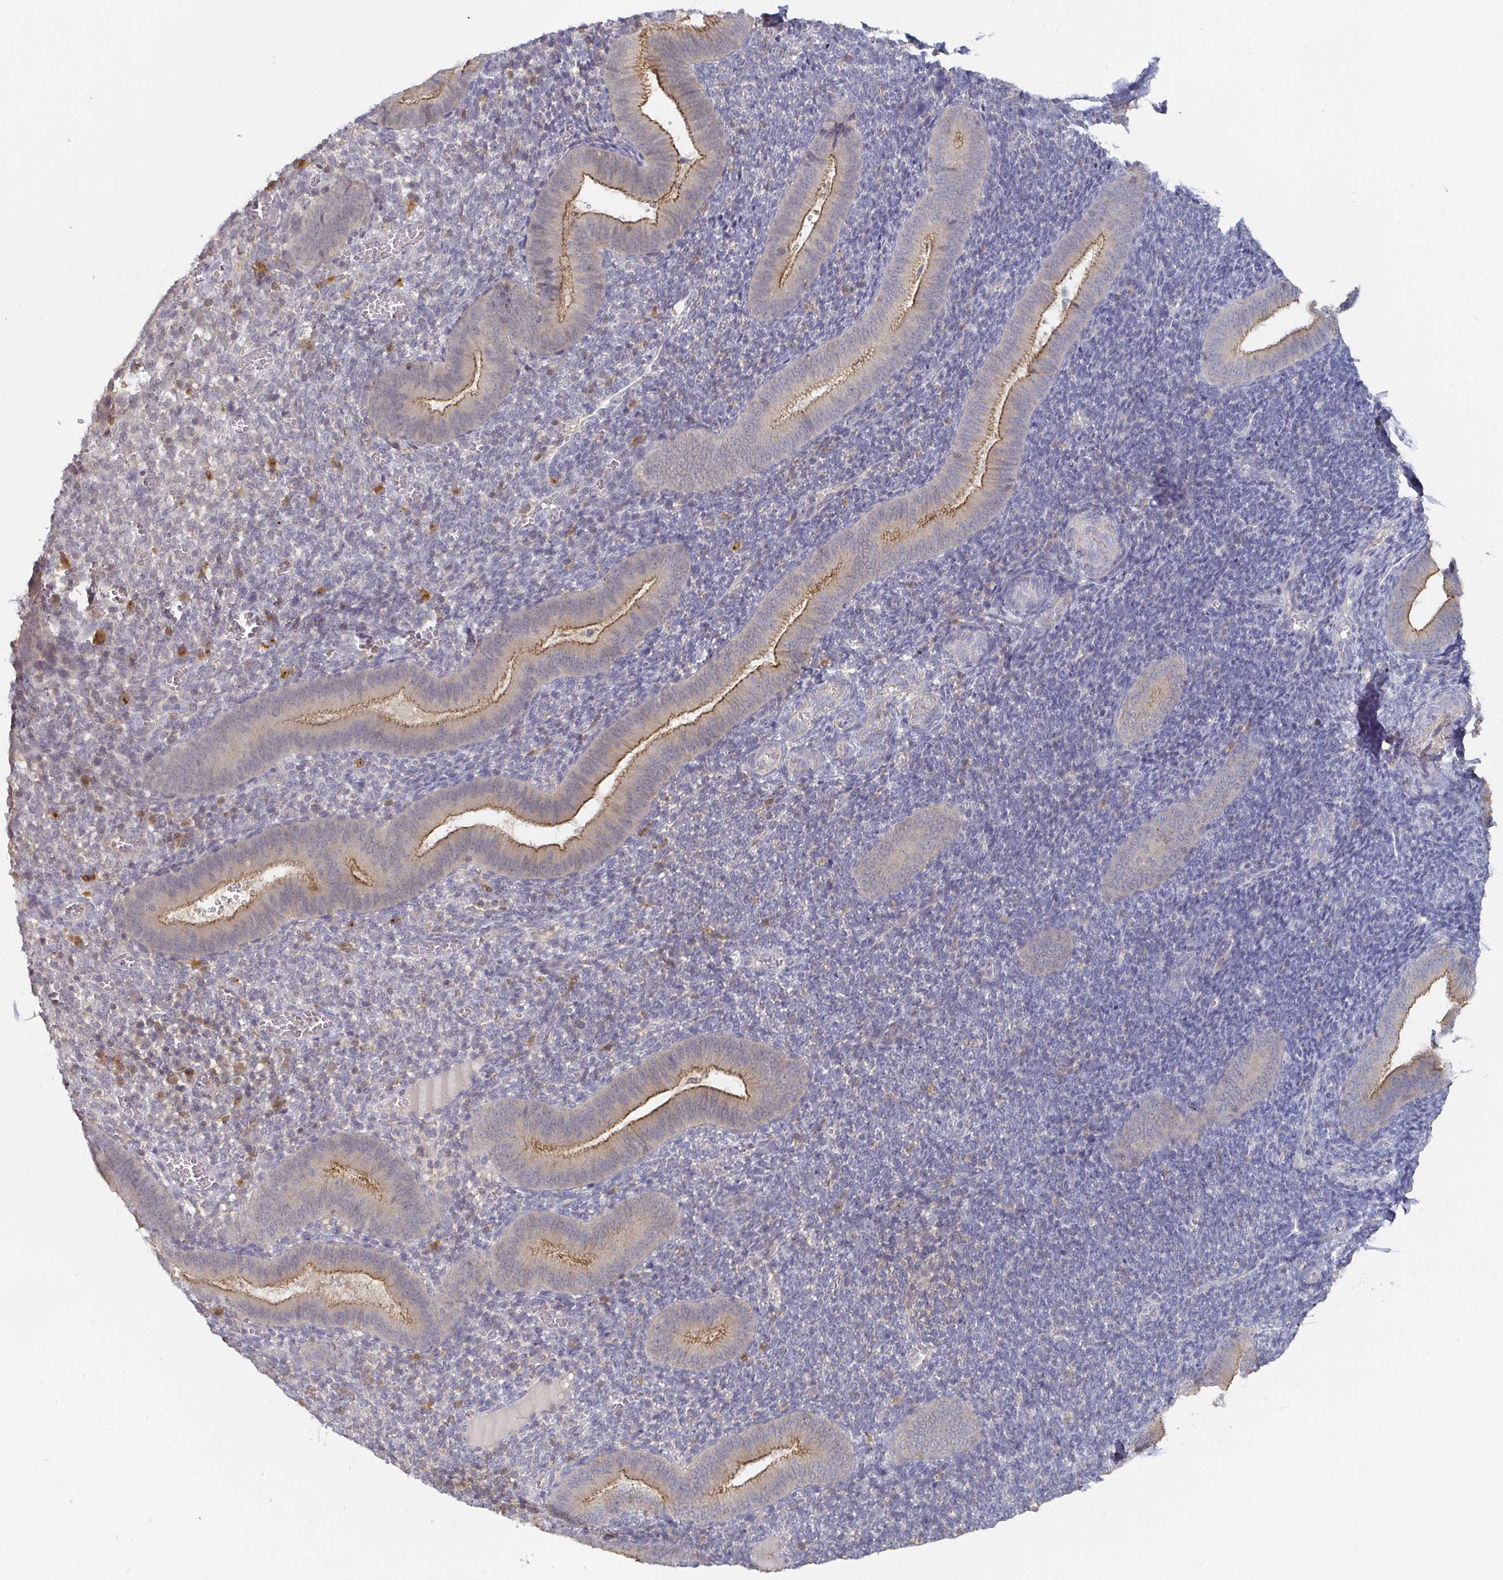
{"staining": {"intensity": "negative", "quantity": "none", "location": "none"}, "tissue": "endometrium", "cell_type": "Cells in endometrial stroma", "image_type": "normal", "snomed": [{"axis": "morphology", "description": "Normal tissue, NOS"}, {"axis": "topography", "description": "Endometrium"}], "caption": "The immunohistochemistry (IHC) micrograph has no significant expression in cells in endometrial stroma of endometrium.", "gene": "CDH18", "patient": {"sex": "female", "age": 25}}